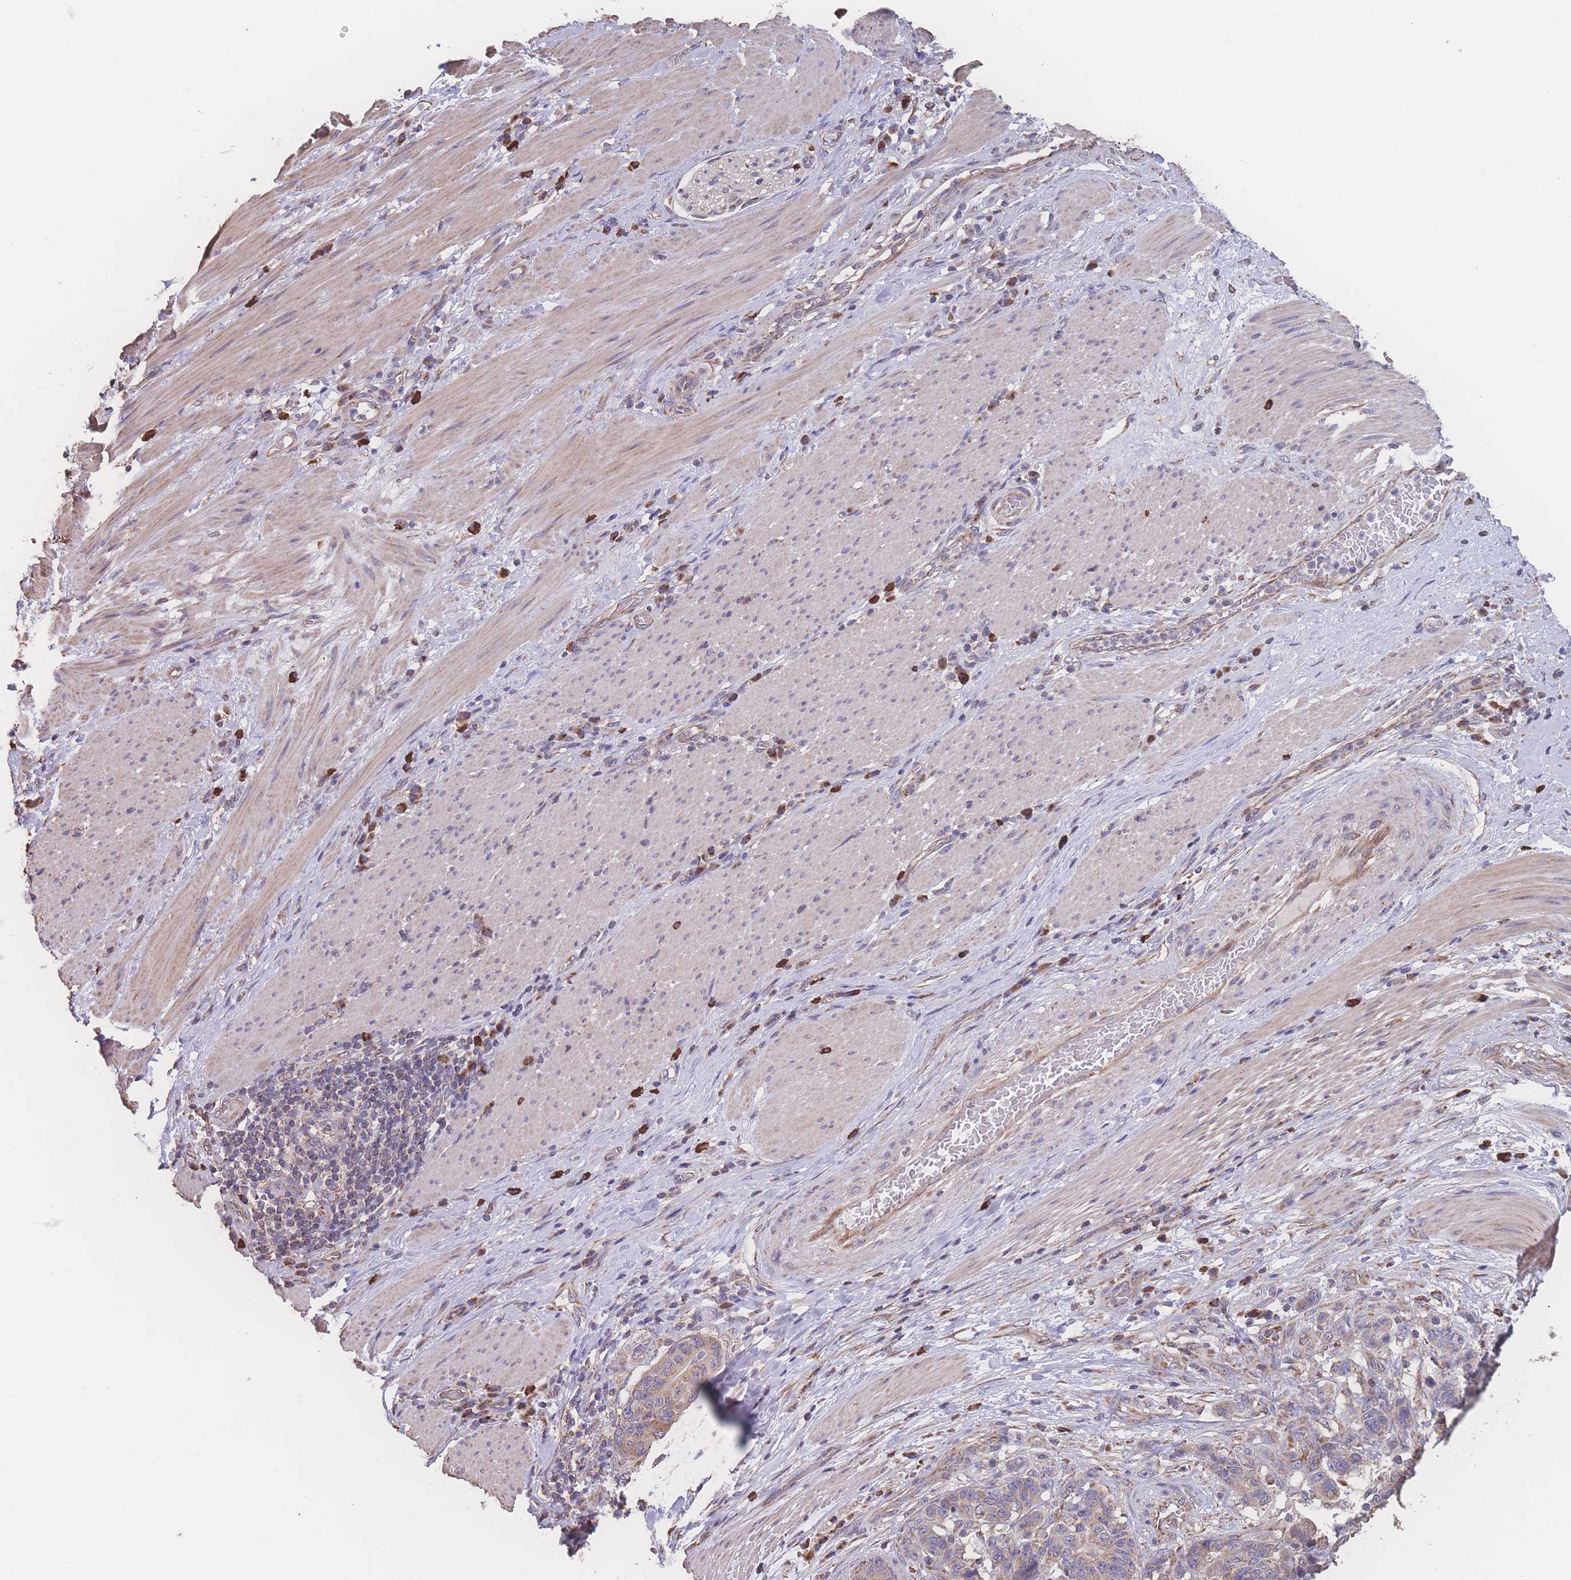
{"staining": {"intensity": "moderate", "quantity": "25%-75%", "location": "cytoplasmic/membranous"}, "tissue": "stomach cancer", "cell_type": "Tumor cells", "image_type": "cancer", "snomed": [{"axis": "morphology", "description": "Normal tissue, NOS"}, {"axis": "morphology", "description": "Adenocarcinoma, NOS"}, {"axis": "topography", "description": "Stomach"}], "caption": "Immunohistochemical staining of adenocarcinoma (stomach) reveals medium levels of moderate cytoplasmic/membranous protein expression in approximately 25%-75% of tumor cells. Using DAB (3,3'-diaminobenzidine) (brown) and hematoxylin (blue) stains, captured at high magnification using brightfield microscopy.", "gene": "SGSM3", "patient": {"sex": "female", "age": 64}}